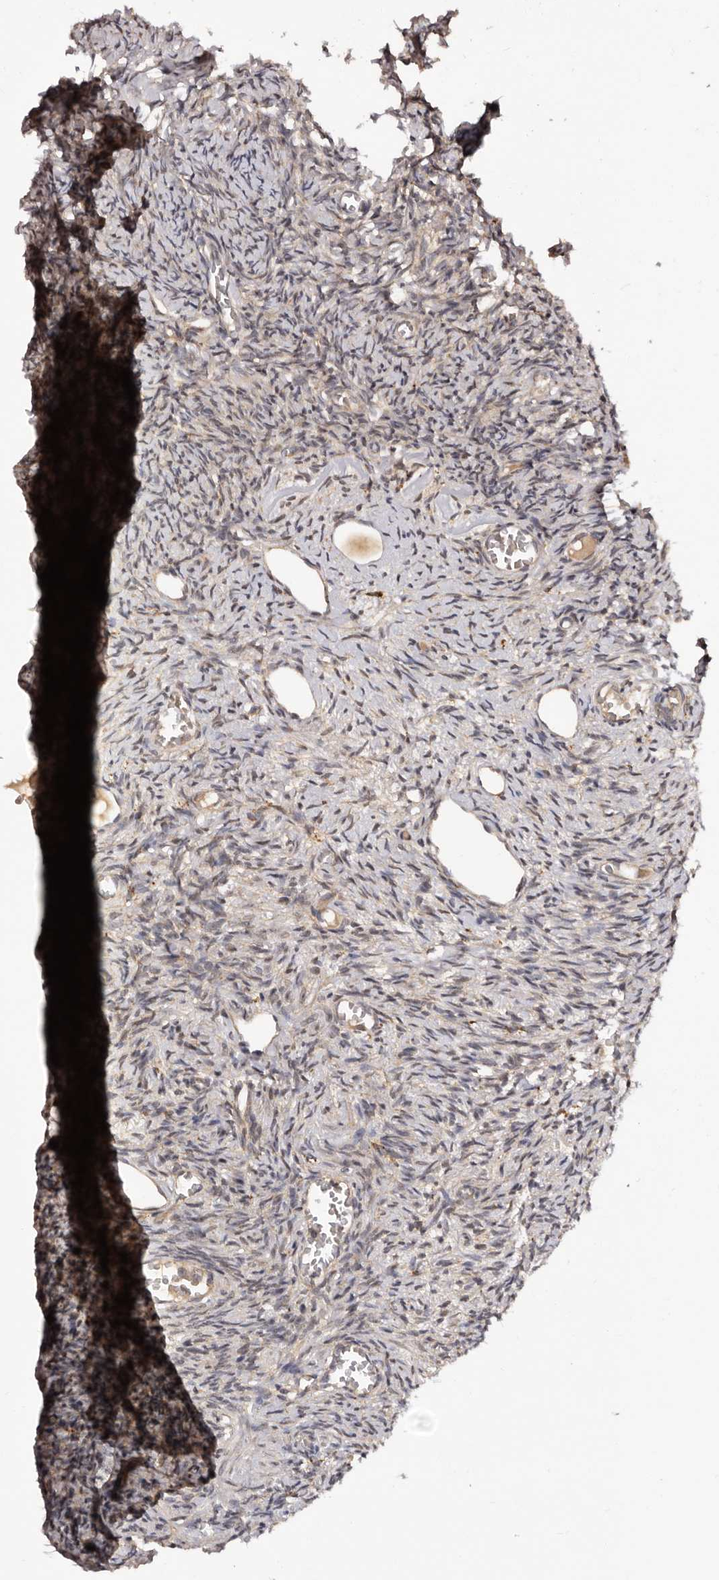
{"staining": {"intensity": "weak", "quantity": "25%-75%", "location": "cytoplasmic/membranous"}, "tissue": "ovary", "cell_type": "Follicle cells", "image_type": "normal", "snomed": [{"axis": "morphology", "description": "Normal tissue, NOS"}, {"axis": "topography", "description": "Ovary"}], "caption": "A high-resolution image shows immunohistochemistry (IHC) staining of benign ovary, which displays weak cytoplasmic/membranous positivity in approximately 25%-75% of follicle cells.", "gene": "INAVA", "patient": {"sex": "female", "age": 27}}